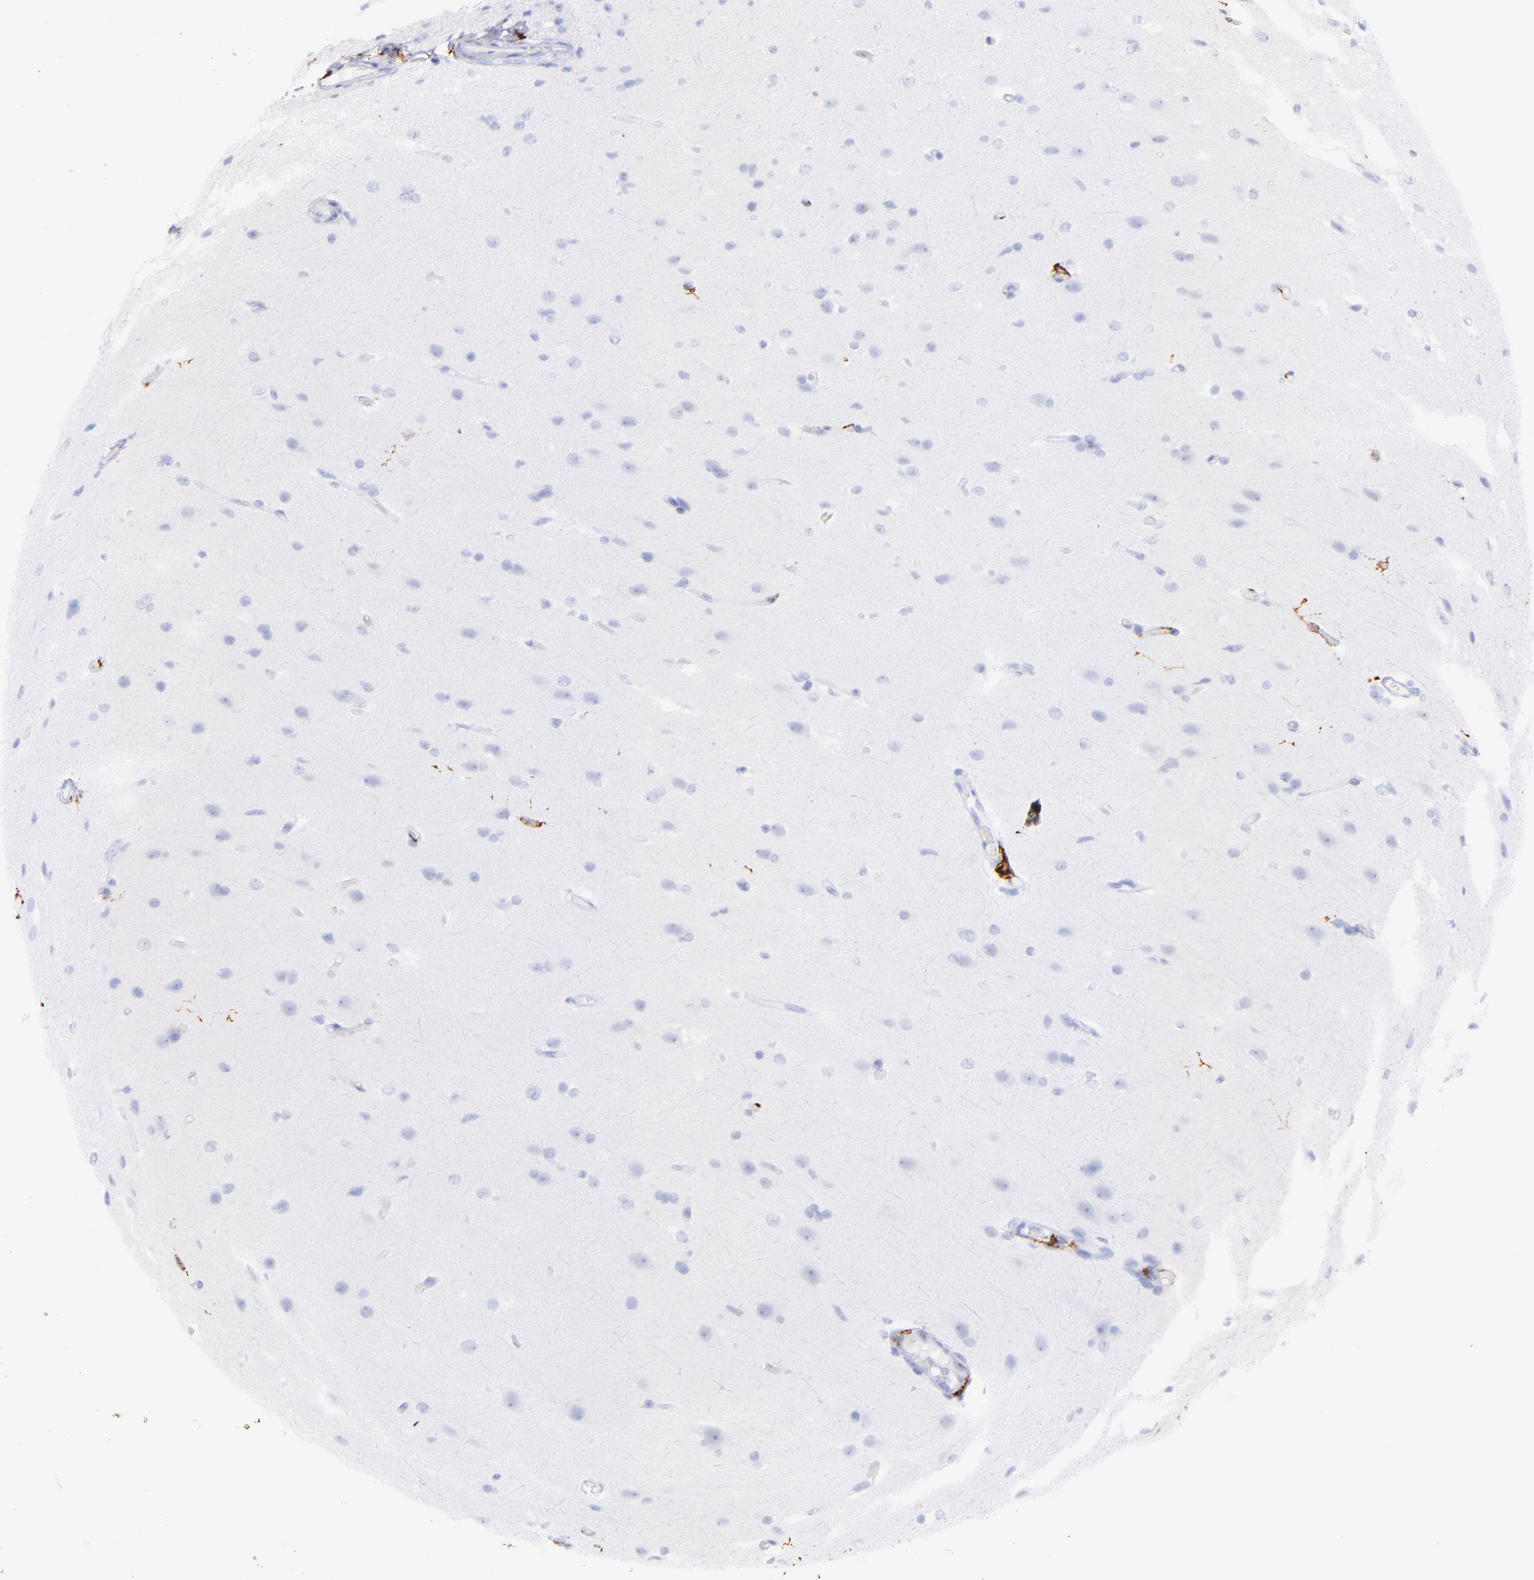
{"staining": {"intensity": "negative", "quantity": "none", "location": "none"}, "tissue": "glioma", "cell_type": "Tumor cells", "image_type": "cancer", "snomed": [{"axis": "morphology", "description": "Glioma, malignant, High grade"}, {"axis": "topography", "description": "Brain"}], "caption": "A histopathology image of malignant glioma (high-grade) stained for a protein displays no brown staining in tumor cells.", "gene": "CD163", "patient": {"sex": "male", "age": 68}}